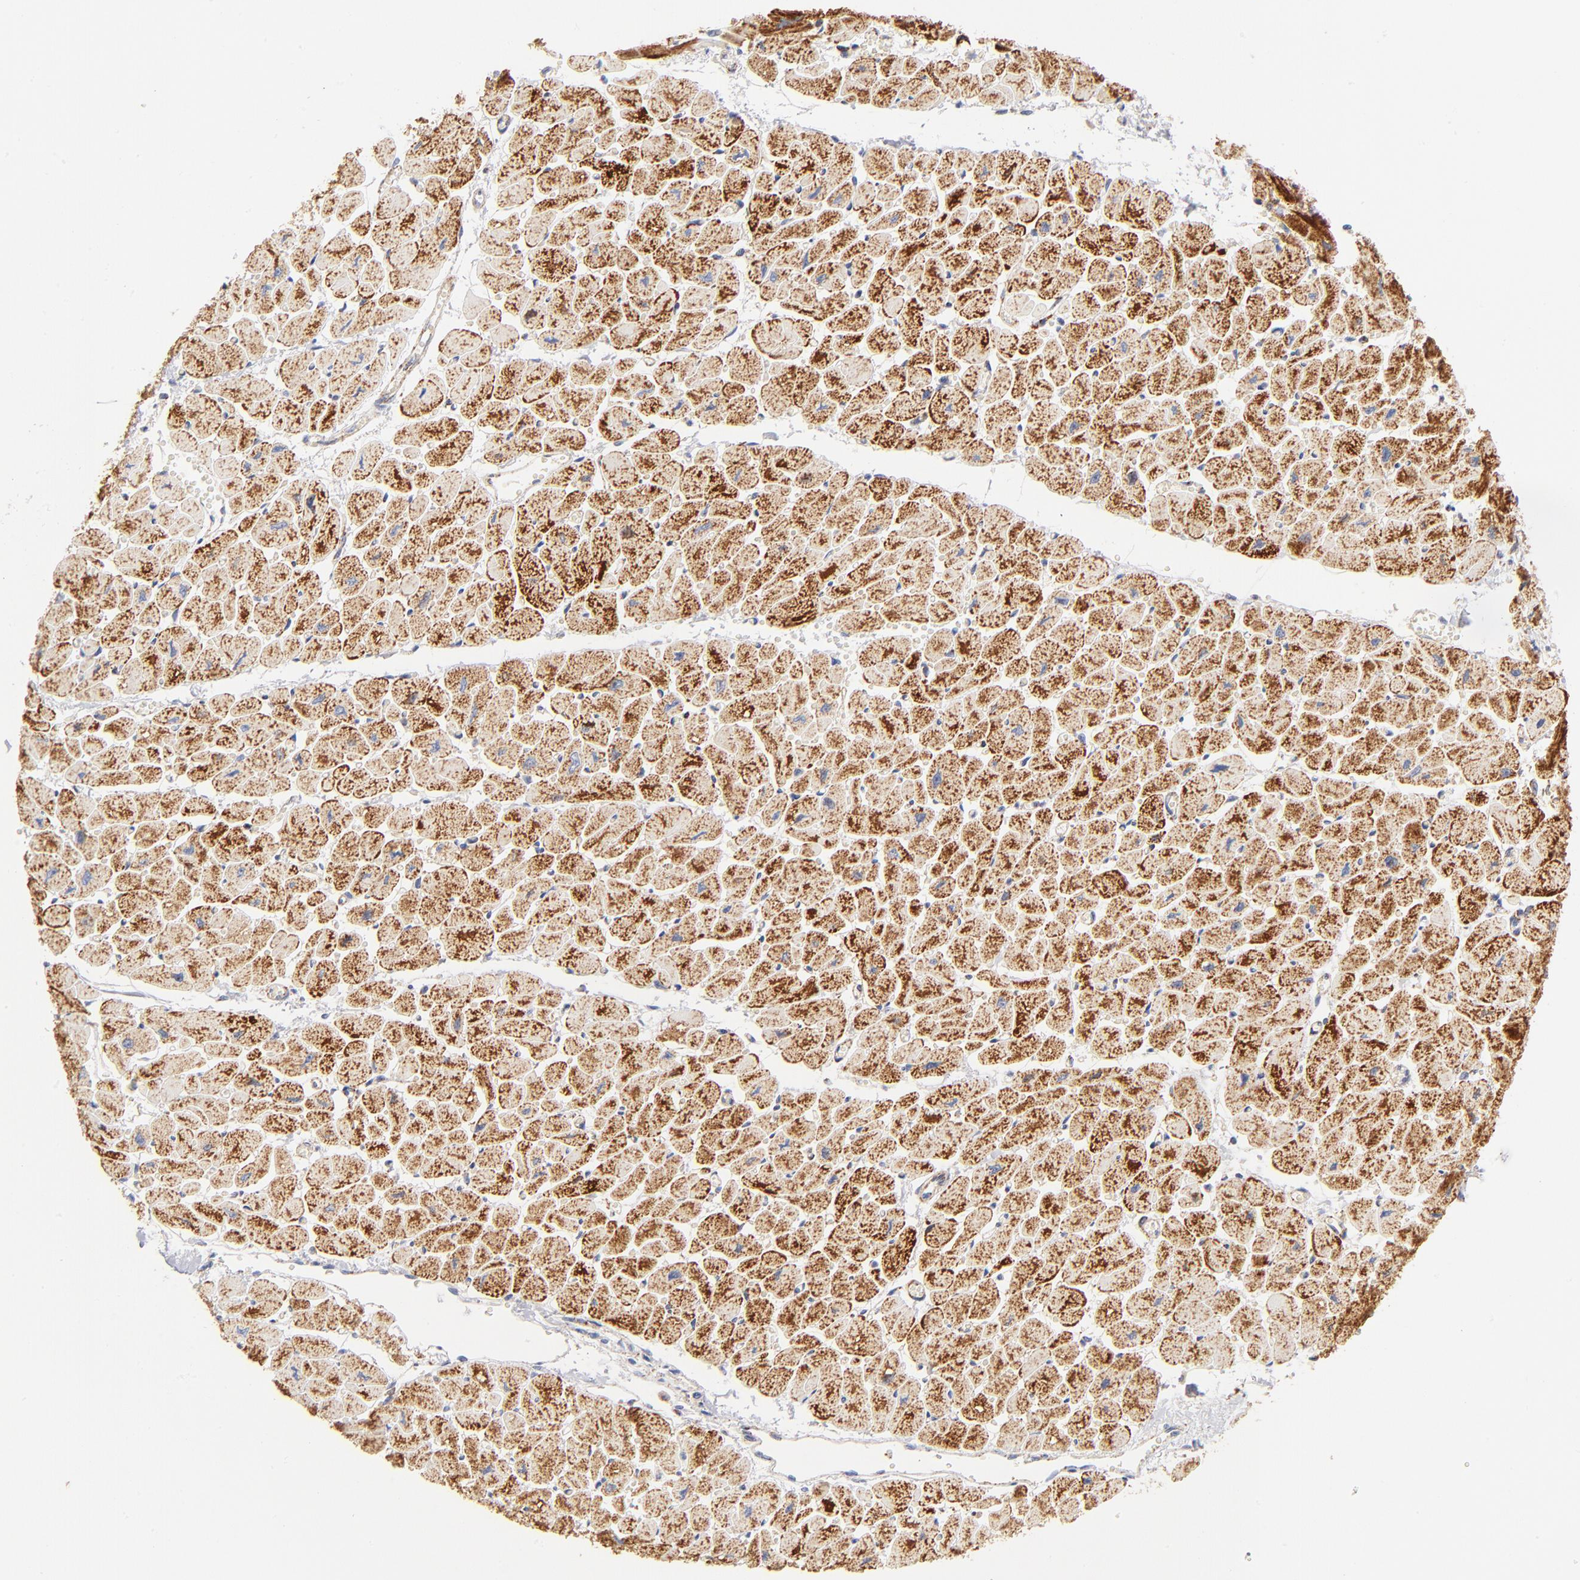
{"staining": {"intensity": "moderate", "quantity": ">75%", "location": "cytoplasmic/membranous"}, "tissue": "heart muscle", "cell_type": "Cardiomyocytes", "image_type": "normal", "snomed": [{"axis": "morphology", "description": "Normal tissue, NOS"}, {"axis": "topography", "description": "Heart"}], "caption": "A brown stain labels moderate cytoplasmic/membranous staining of a protein in cardiomyocytes of unremarkable heart muscle.", "gene": "DLAT", "patient": {"sex": "female", "age": 54}}